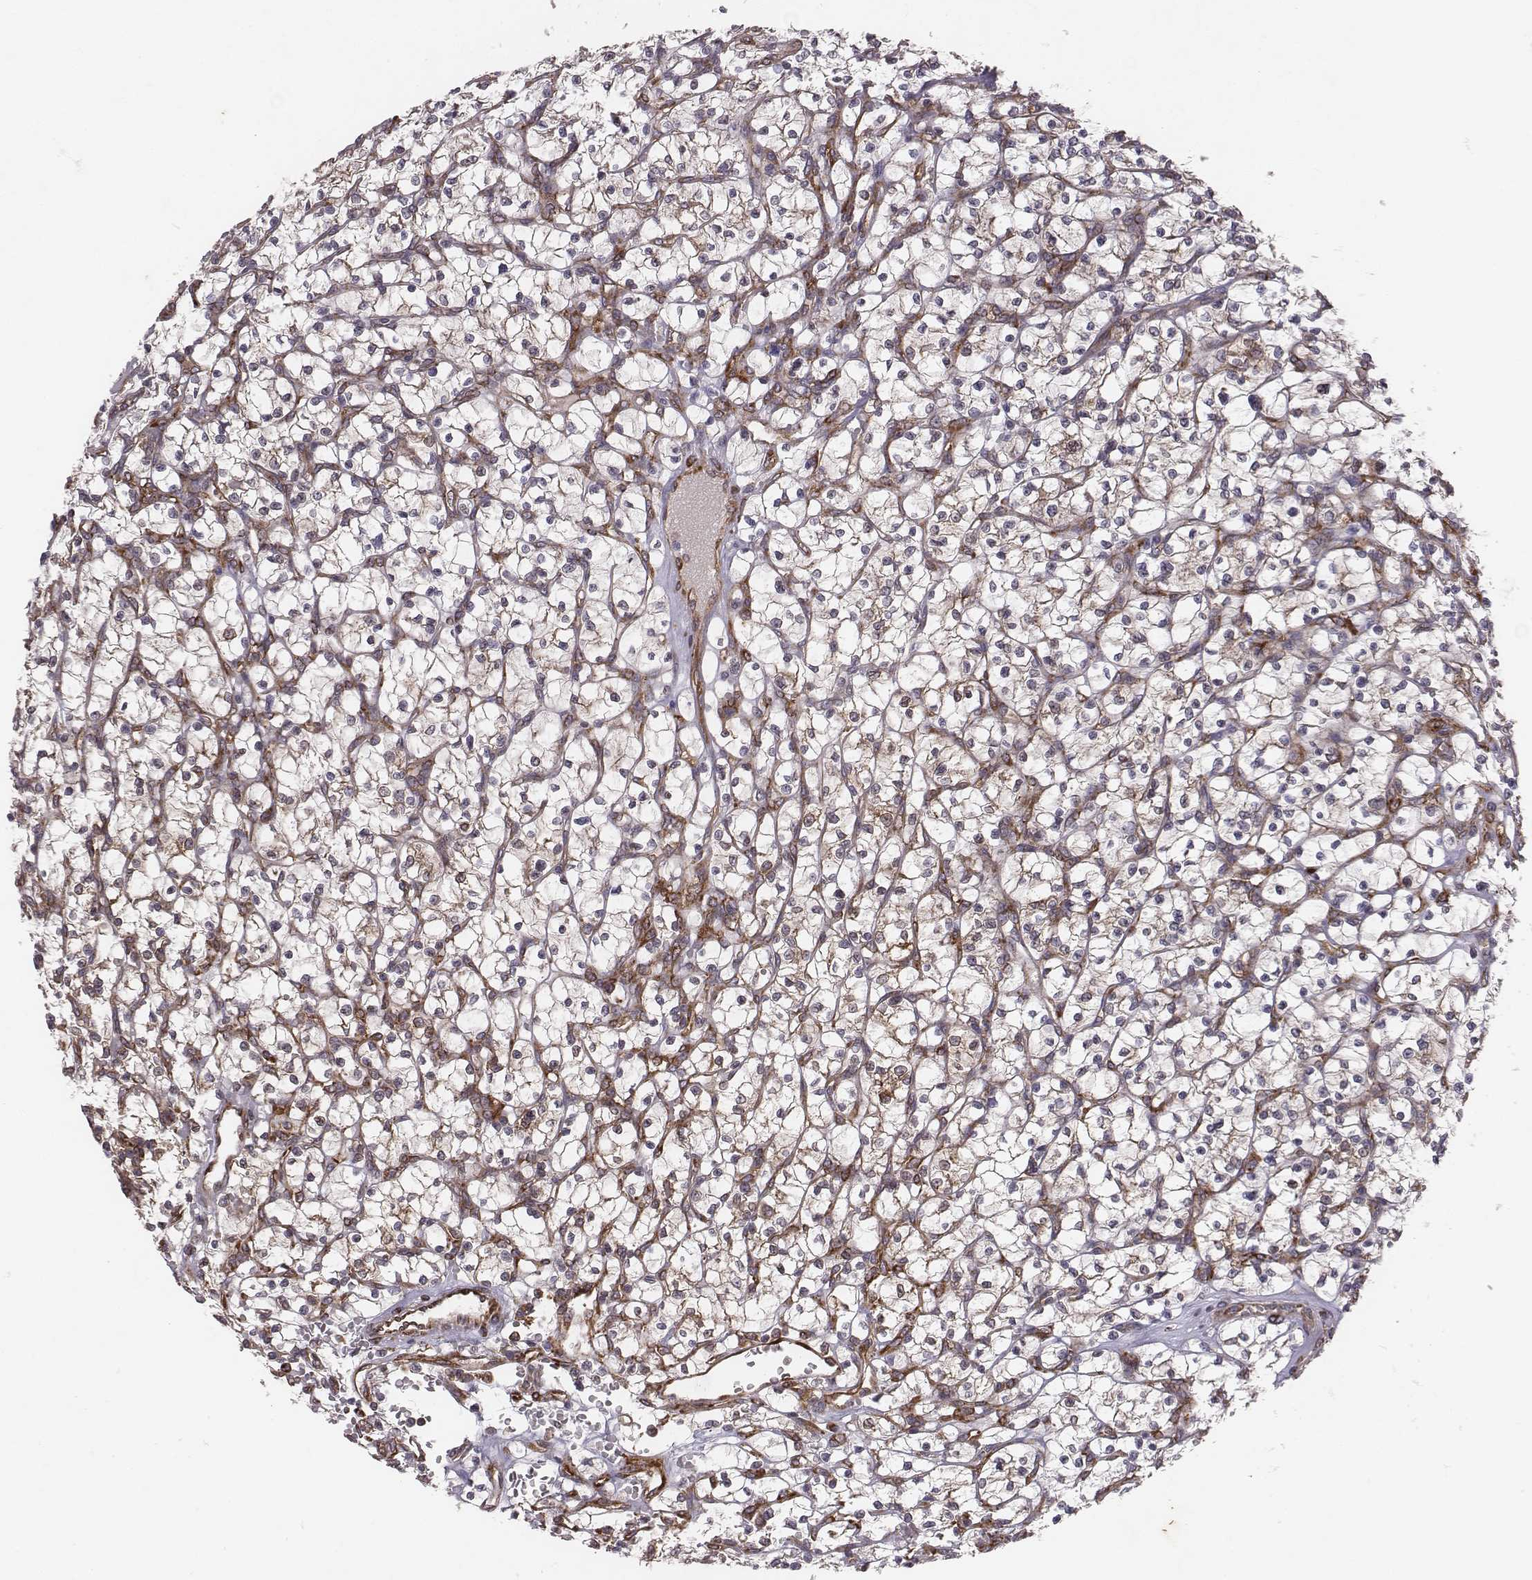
{"staining": {"intensity": "weak", "quantity": ">75%", "location": "cytoplasmic/membranous"}, "tissue": "renal cancer", "cell_type": "Tumor cells", "image_type": "cancer", "snomed": [{"axis": "morphology", "description": "Adenocarcinoma, NOS"}, {"axis": "topography", "description": "Kidney"}], "caption": "Tumor cells exhibit weak cytoplasmic/membranous positivity in about >75% of cells in renal cancer (adenocarcinoma).", "gene": "TXLNA", "patient": {"sex": "female", "age": 64}}